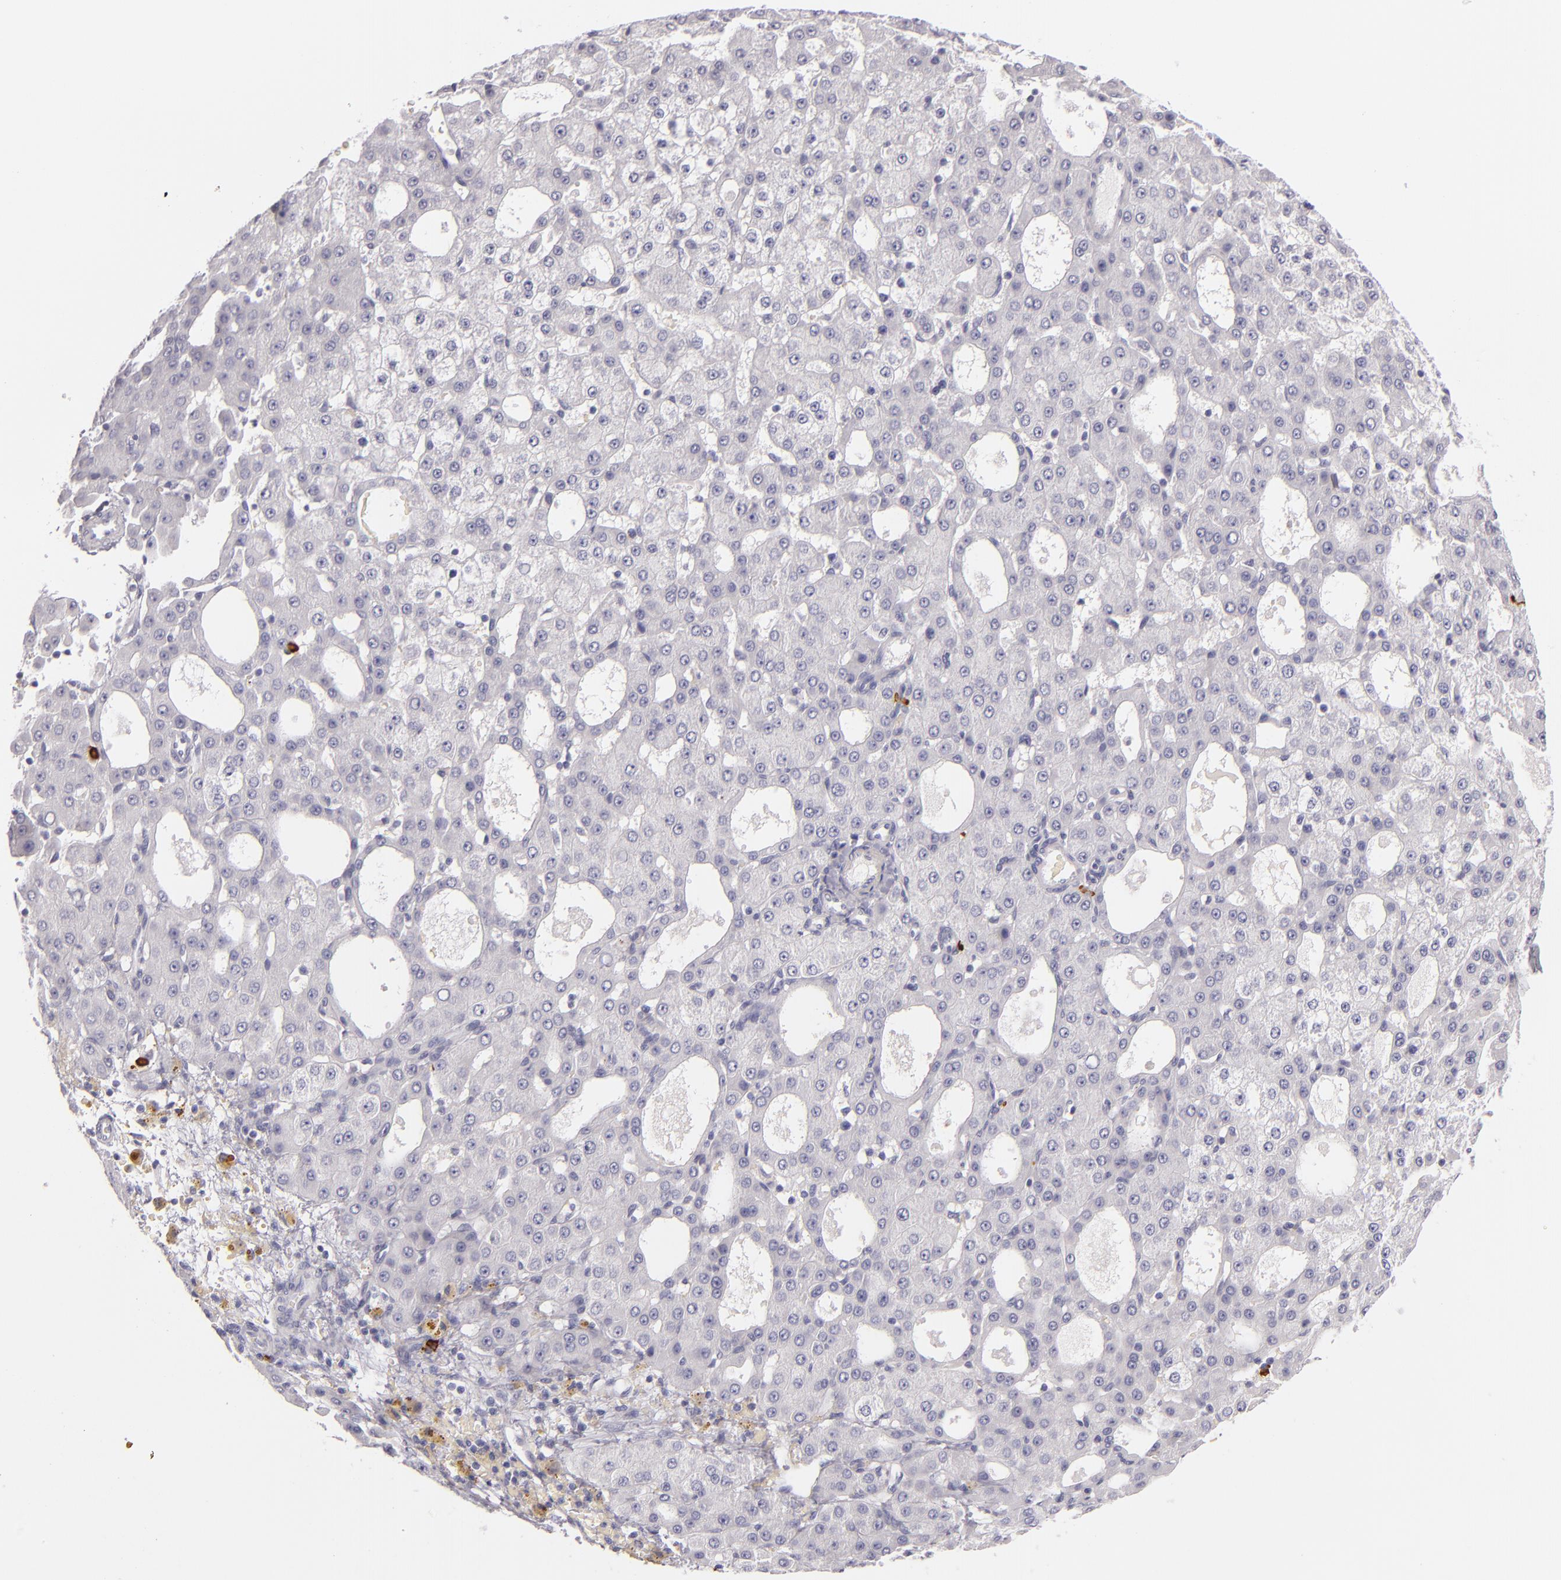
{"staining": {"intensity": "negative", "quantity": "none", "location": "none"}, "tissue": "liver cancer", "cell_type": "Tumor cells", "image_type": "cancer", "snomed": [{"axis": "morphology", "description": "Carcinoma, Hepatocellular, NOS"}, {"axis": "topography", "description": "Liver"}], "caption": "Immunohistochemical staining of liver cancer shows no significant expression in tumor cells. Brightfield microscopy of IHC stained with DAB (3,3'-diaminobenzidine) (brown) and hematoxylin (blue), captured at high magnification.", "gene": "TPSD1", "patient": {"sex": "male", "age": 47}}